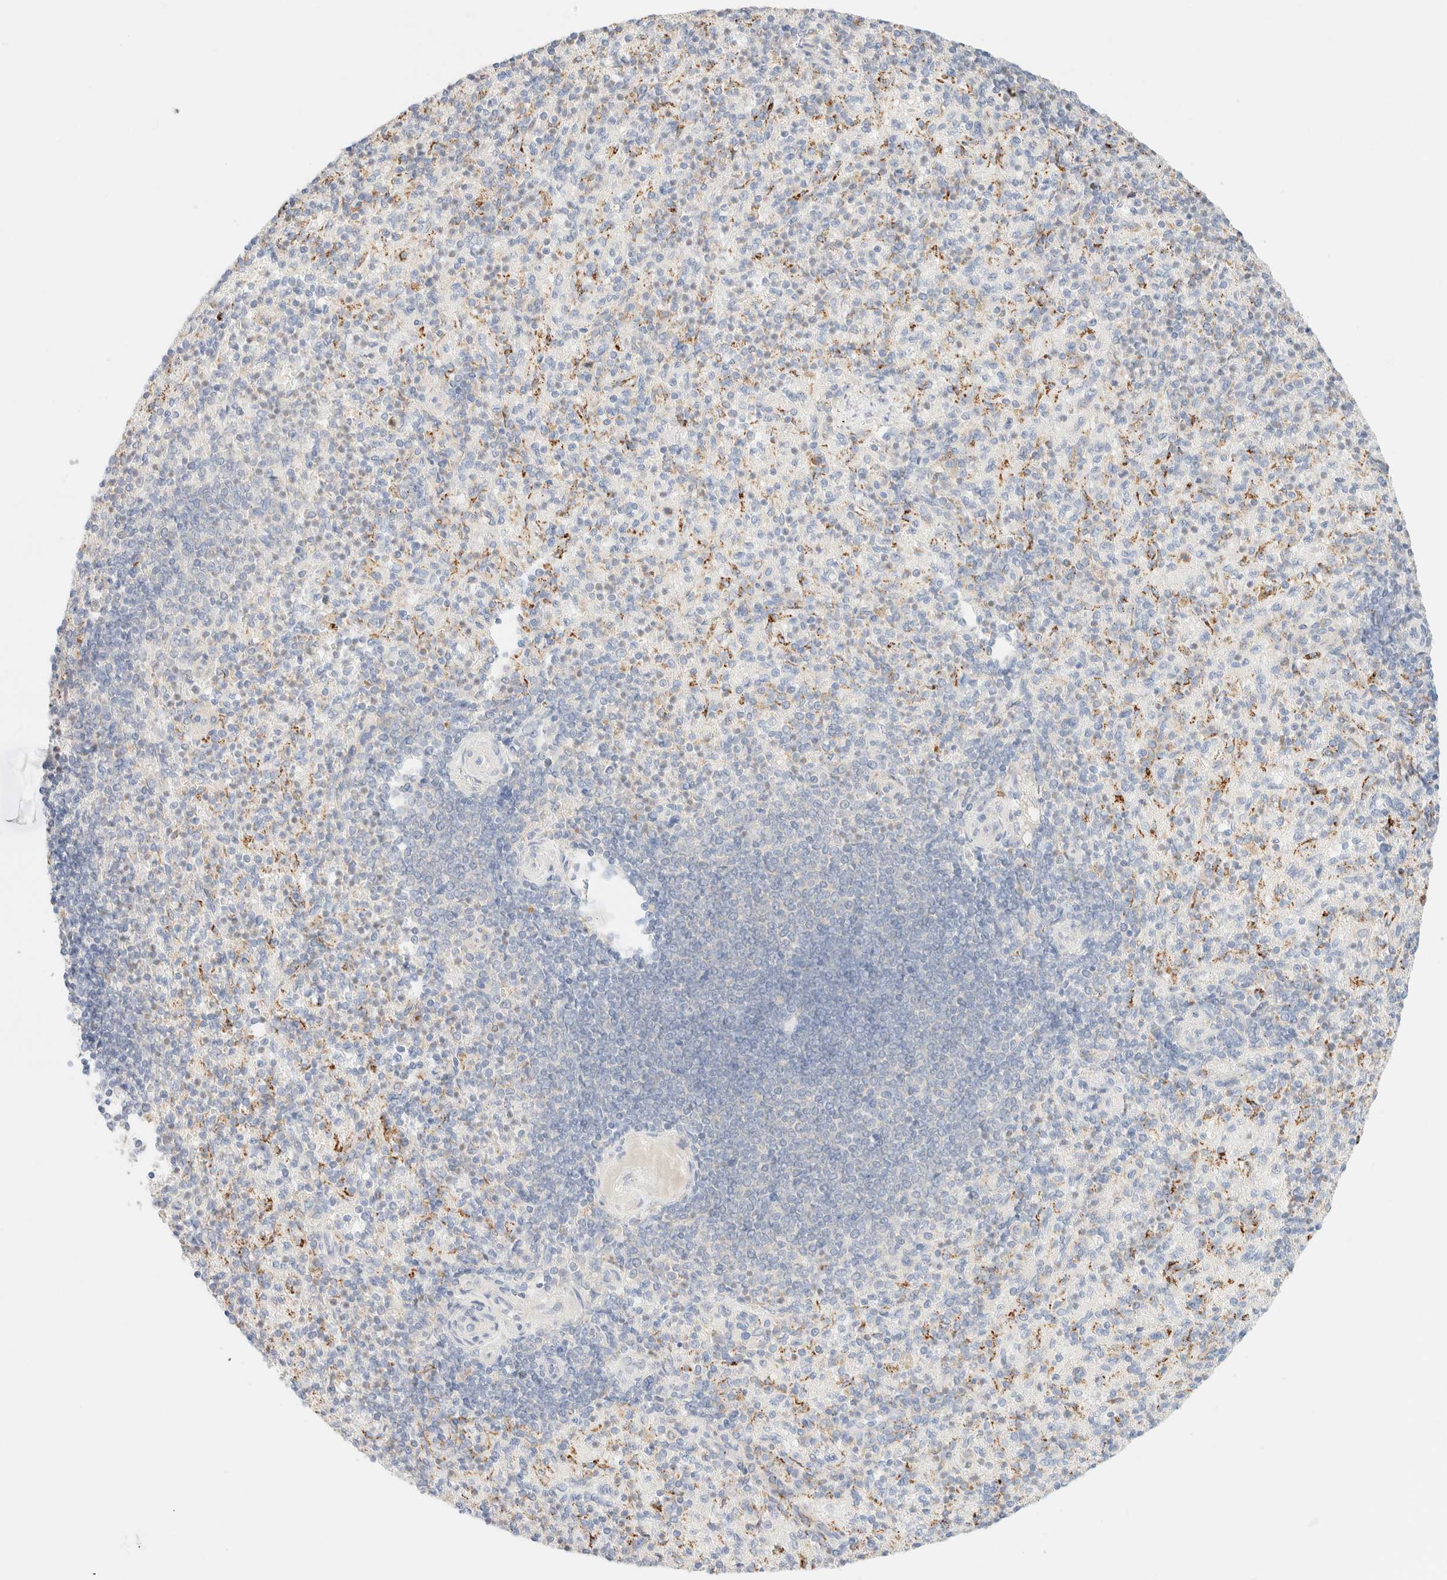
{"staining": {"intensity": "negative", "quantity": "none", "location": "none"}, "tissue": "spleen", "cell_type": "Cells in red pulp", "image_type": "normal", "snomed": [{"axis": "morphology", "description": "Normal tissue, NOS"}, {"axis": "topography", "description": "Spleen"}], "caption": "A high-resolution image shows immunohistochemistry staining of unremarkable spleen, which shows no significant staining in cells in red pulp. (Stains: DAB immunohistochemistry with hematoxylin counter stain, Microscopy: brightfield microscopy at high magnification).", "gene": "SARM1", "patient": {"sex": "female", "age": 74}}